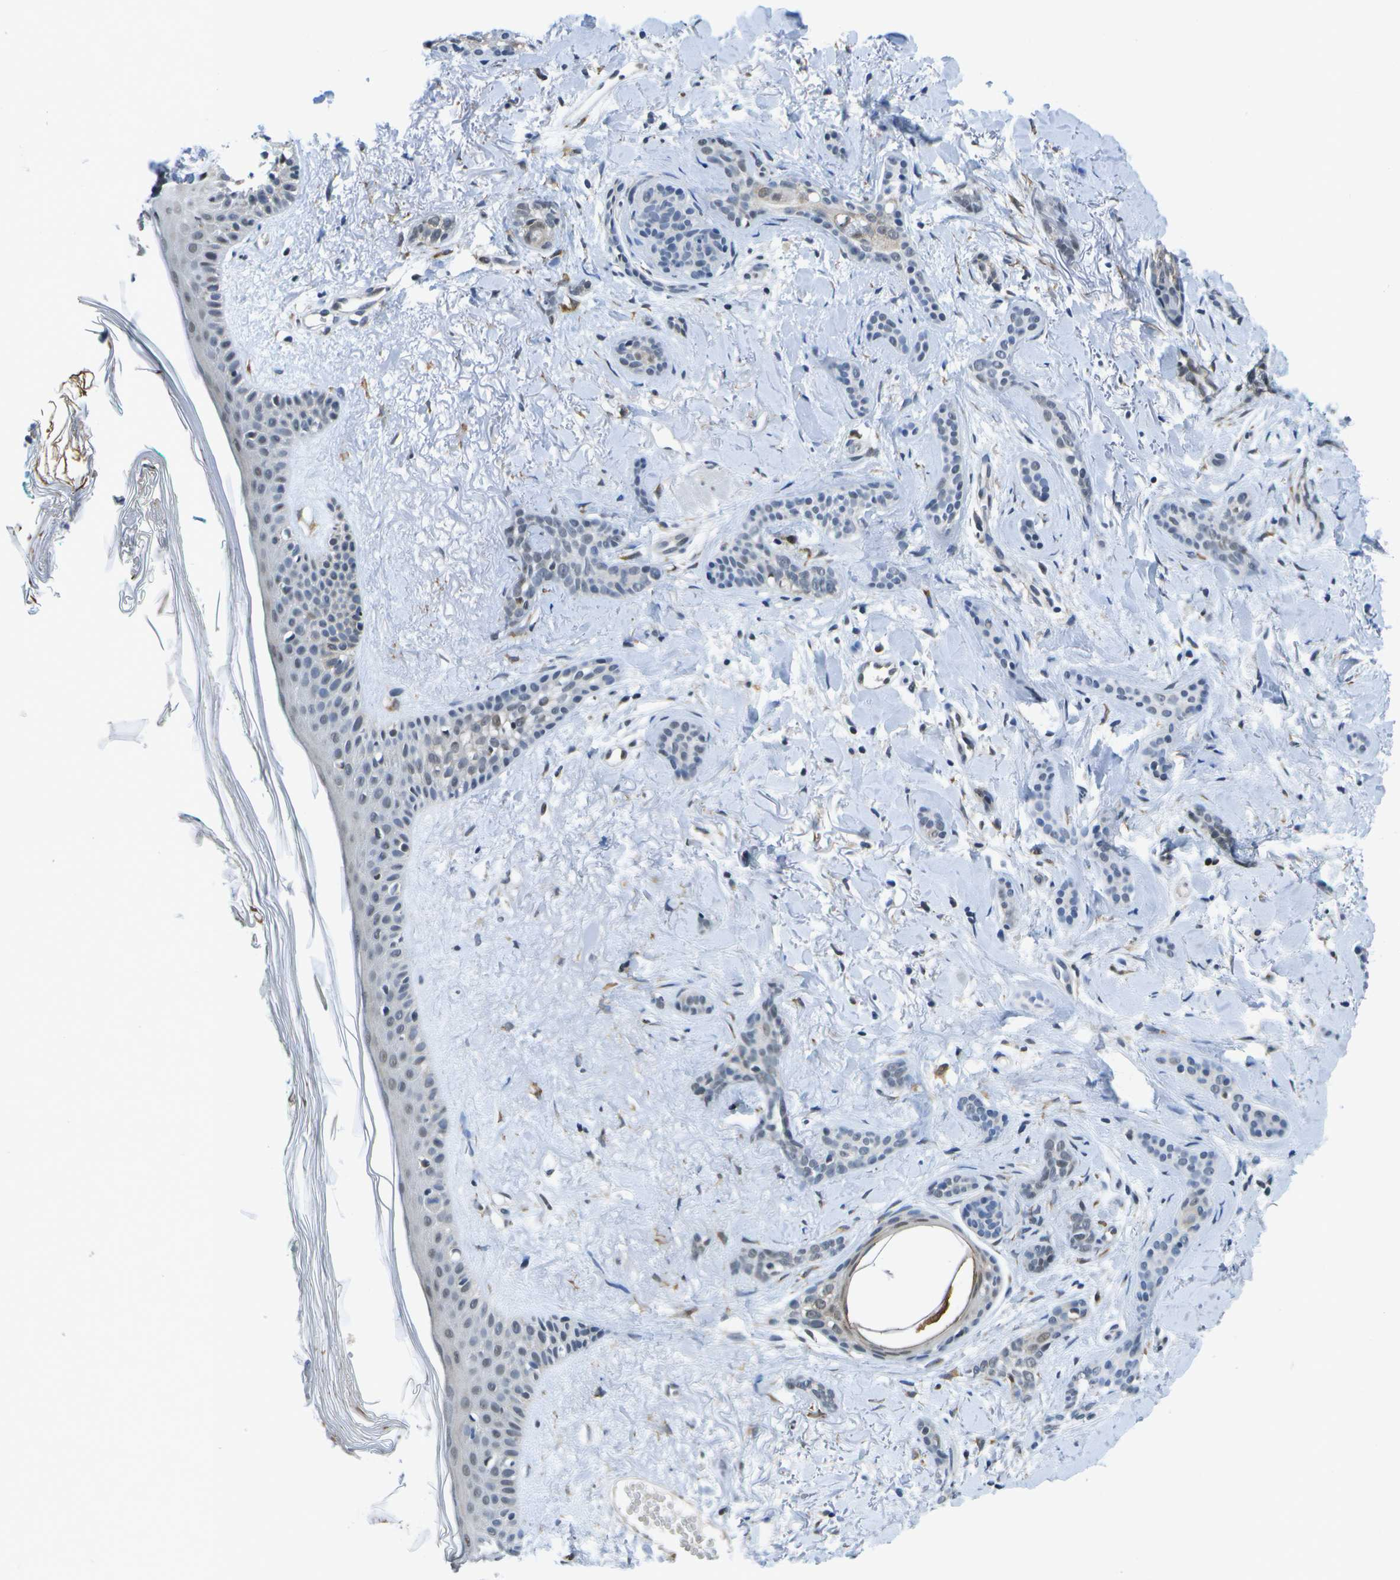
{"staining": {"intensity": "weak", "quantity": "<25%", "location": "nuclear"}, "tissue": "skin cancer", "cell_type": "Tumor cells", "image_type": "cancer", "snomed": [{"axis": "morphology", "description": "Basal cell carcinoma"}, {"axis": "morphology", "description": "Adnexal tumor, benign"}, {"axis": "topography", "description": "Skin"}], "caption": "Tumor cells show no significant positivity in skin benign adnexal tumor. The staining was performed using DAB (3,3'-diaminobenzidine) to visualize the protein expression in brown, while the nuclei were stained in blue with hematoxylin (Magnification: 20x).", "gene": "DSE", "patient": {"sex": "female", "age": 42}}